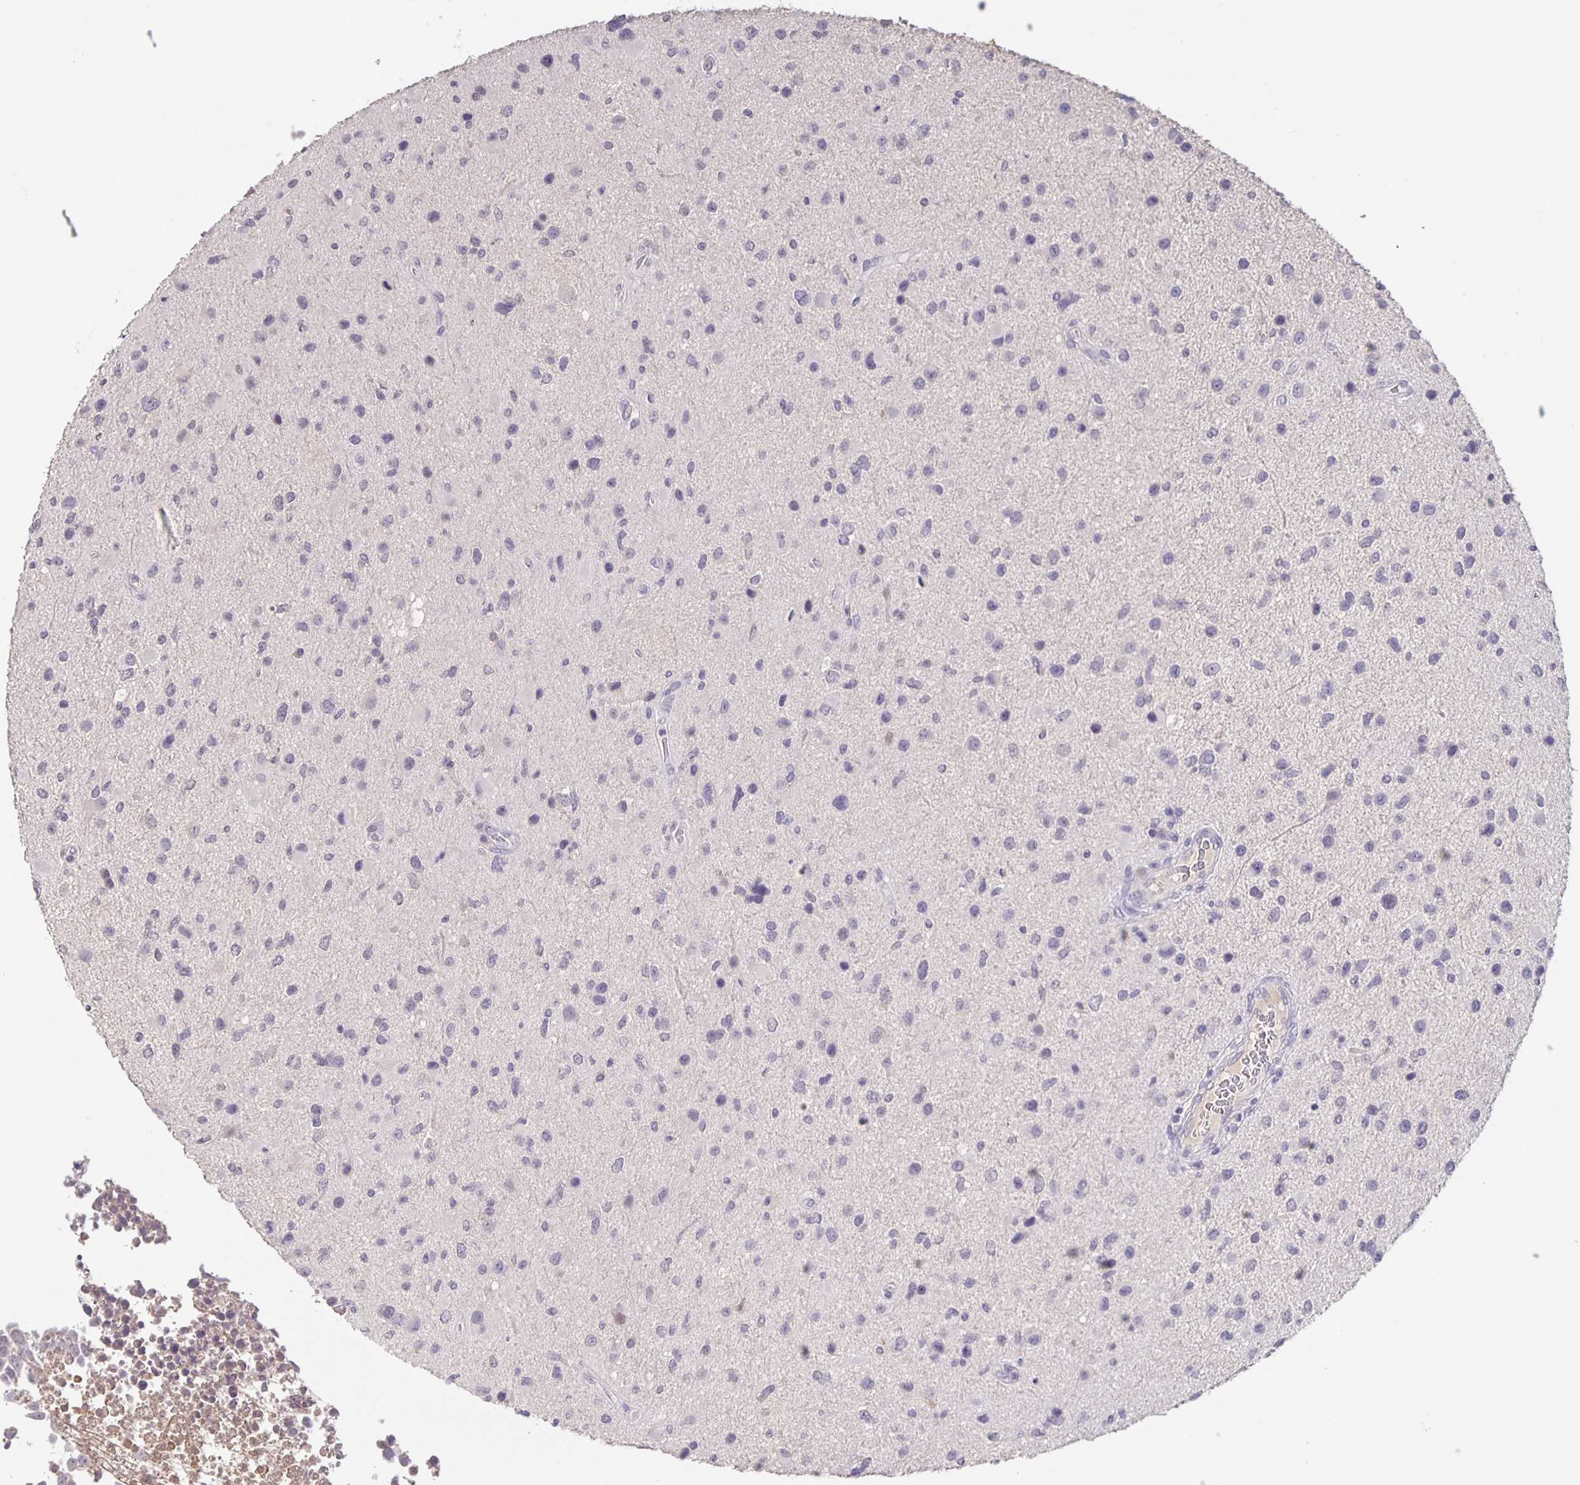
{"staining": {"intensity": "negative", "quantity": "none", "location": "none"}, "tissue": "glioma", "cell_type": "Tumor cells", "image_type": "cancer", "snomed": [{"axis": "morphology", "description": "Glioma, malignant, Low grade"}, {"axis": "topography", "description": "Brain"}], "caption": "IHC image of malignant low-grade glioma stained for a protein (brown), which displays no positivity in tumor cells. (DAB (3,3'-diaminobenzidine) immunohistochemistry, high magnification).", "gene": "INSL5", "patient": {"sex": "female", "age": 32}}